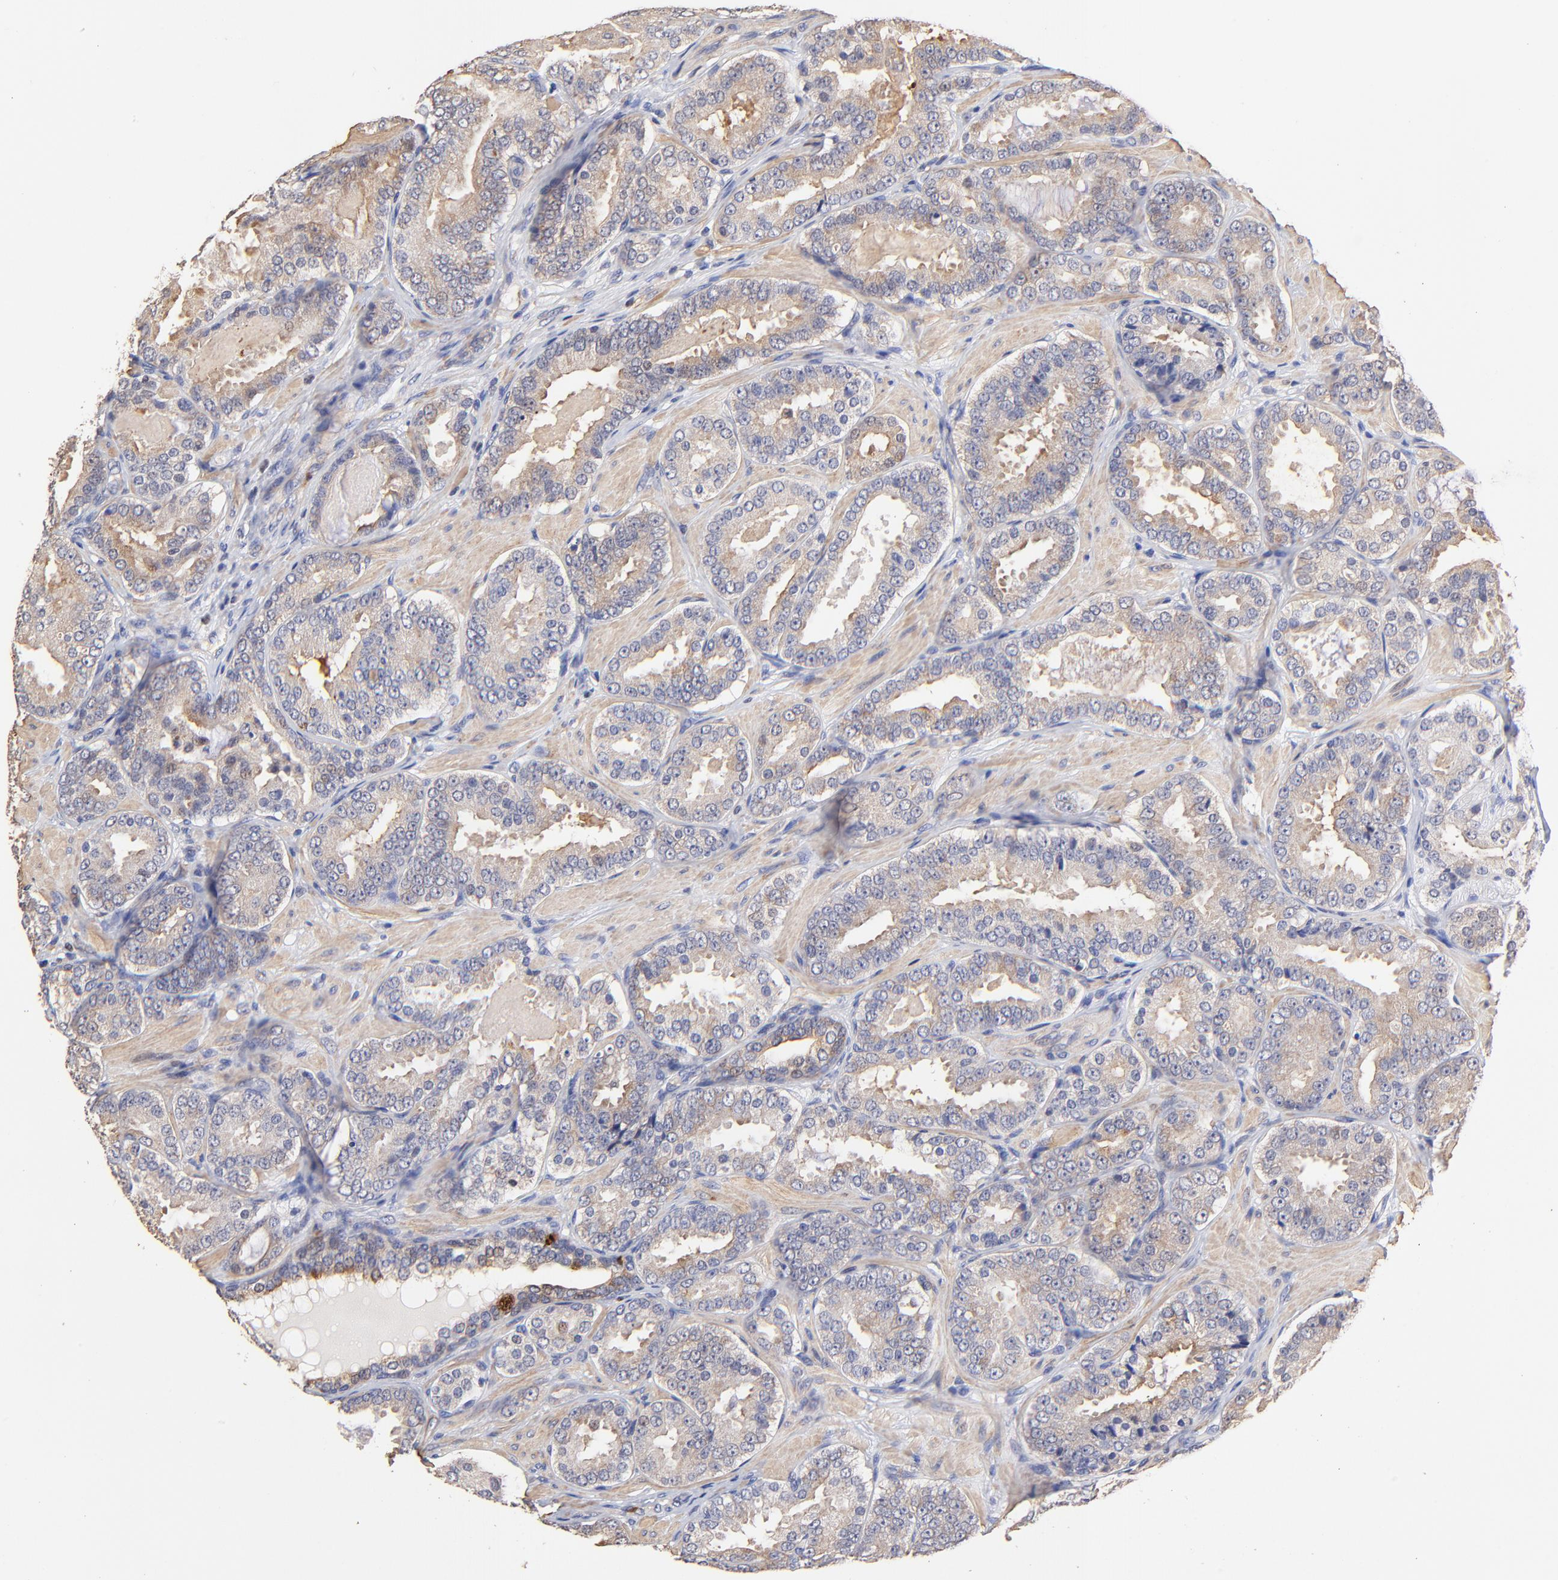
{"staining": {"intensity": "weak", "quantity": "25%-75%", "location": "cytoplasmic/membranous"}, "tissue": "prostate cancer", "cell_type": "Tumor cells", "image_type": "cancer", "snomed": [{"axis": "morphology", "description": "Adenocarcinoma, Low grade"}, {"axis": "topography", "description": "Prostate"}], "caption": "Adenocarcinoma (low-grade) (prostate) stained with immunohistochemistry displays weak cytoplasmic/membranous expression in approximately 25%-75% of tumor cells. The staining was performed using DAB, with brown indicating positive protein expression. Nuclei are stained blue with hematoxylin.", "gene": "BBOF1", "patient": {"sex": "male", "age": 59}}